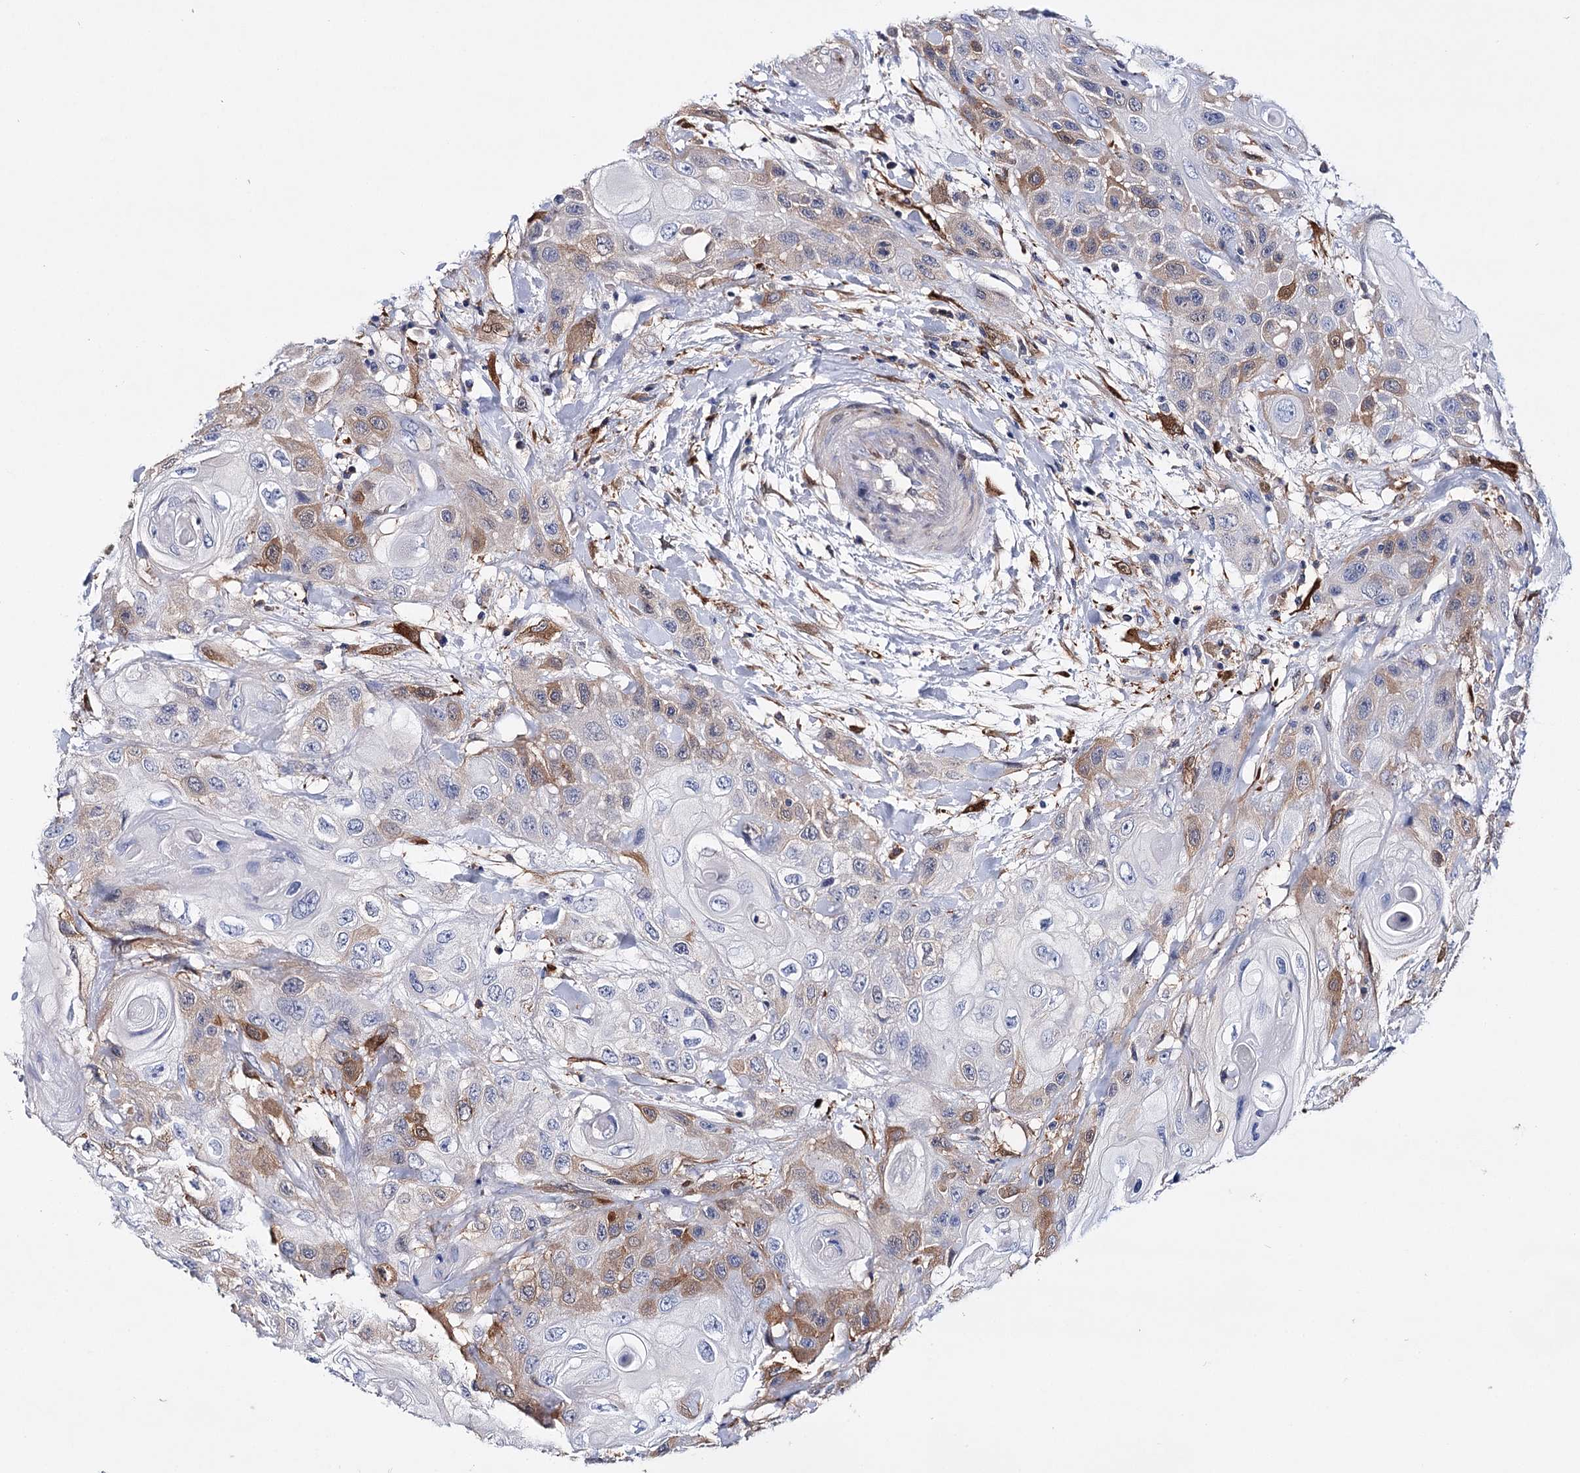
{"staining": {"intensity": "moderate", "quantity": "<25%", "location": "cytoplasmic/membranous"}, "tissue": "head and neck cancer", "cell_type": "Tumor cells", "image_type": "cancer", "snomed": [{"axis": "morphology", "description": "Squamous cell carcinoma, NOS"}, {"axis": "topography", "description": "Head-Neck"}], "caption": "A high-resolution photomicrograph shows immunohistochemistry (IHC) staining of head and neck cancer, which shows moderate cytoplasmic/membranous staining in about <25% of tumor cells.", "gene": "CFAP46", "patient": {"sex": "female", "age": 43}}